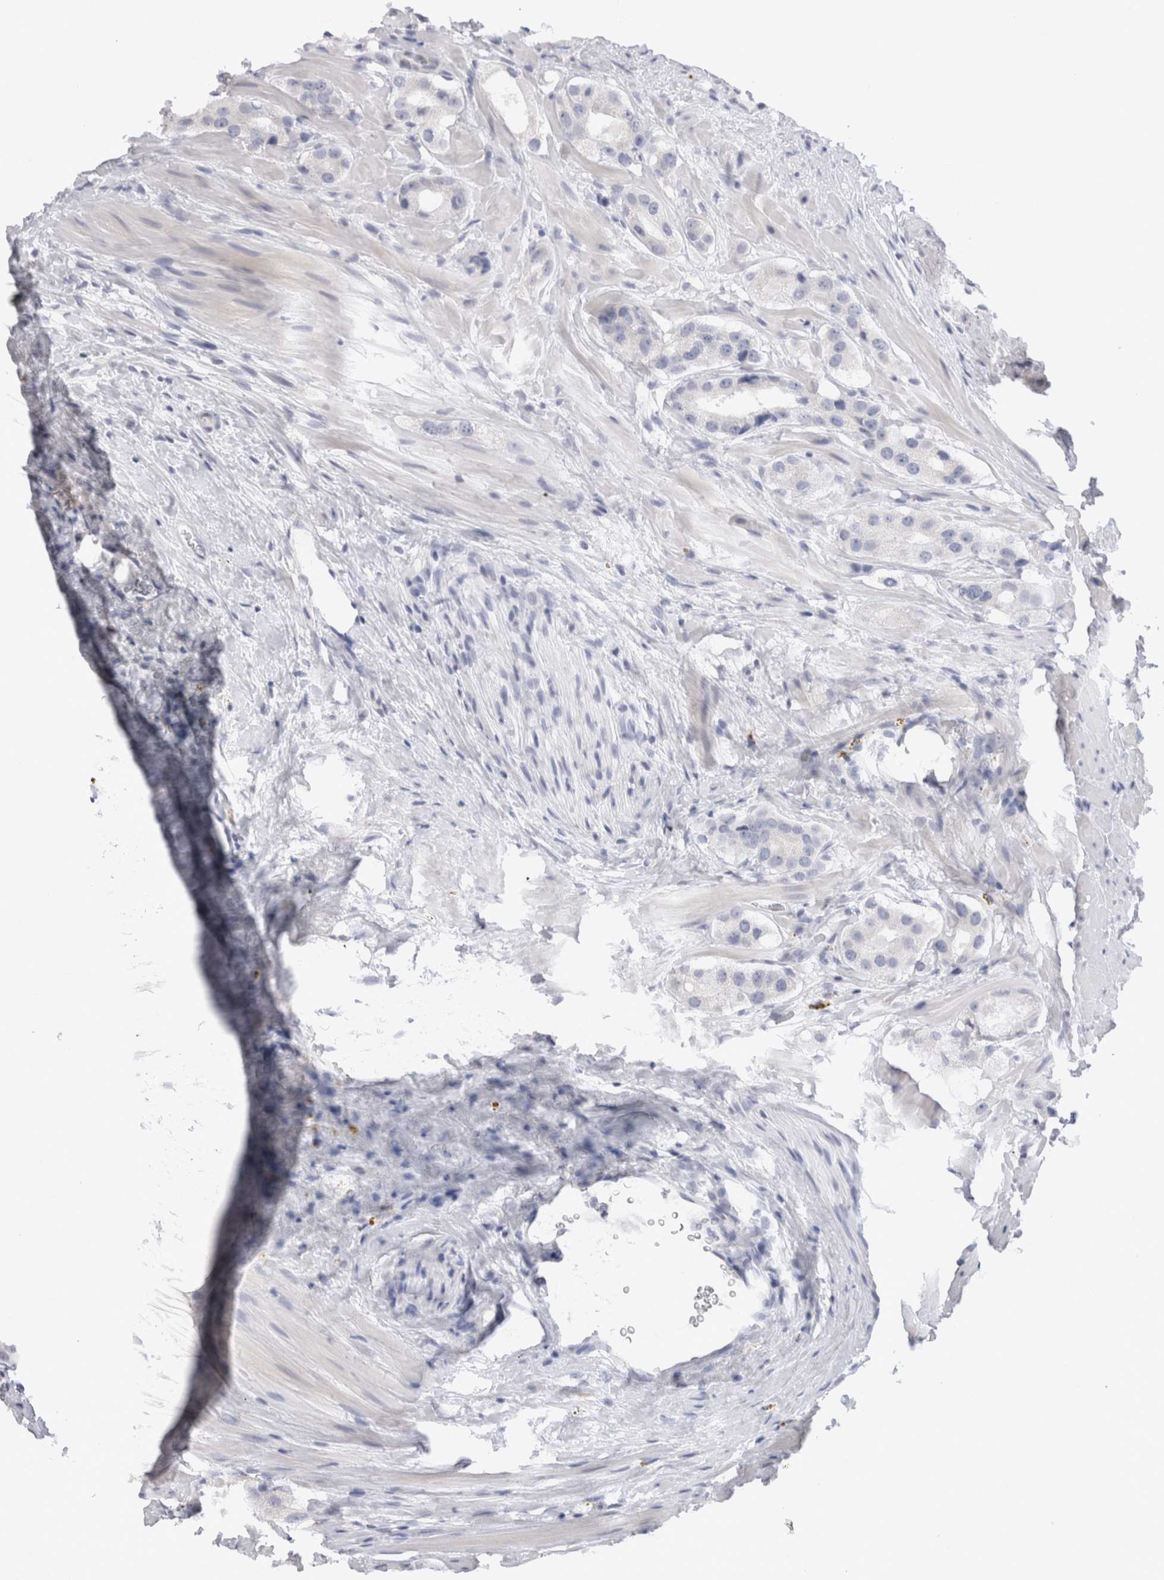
{"staining": {"intensity": "negative", "quantity": "none", "location": "none"}, "tissue": "prostate cancer", "cell_type": "Tumor cells", "image_type": "cancer", "snomed": [{"axis": "morphology", "description": "Adenocarcinoma, High grade"}, {"axis": "topography", "description": "Prostate"}], "caption": "IHC image of human prostate cancer stained for a protein (brown), which shows no staining in tumor cells.", "gene": "C9orf50", "patient": {"sex": "male", "age": 63}}